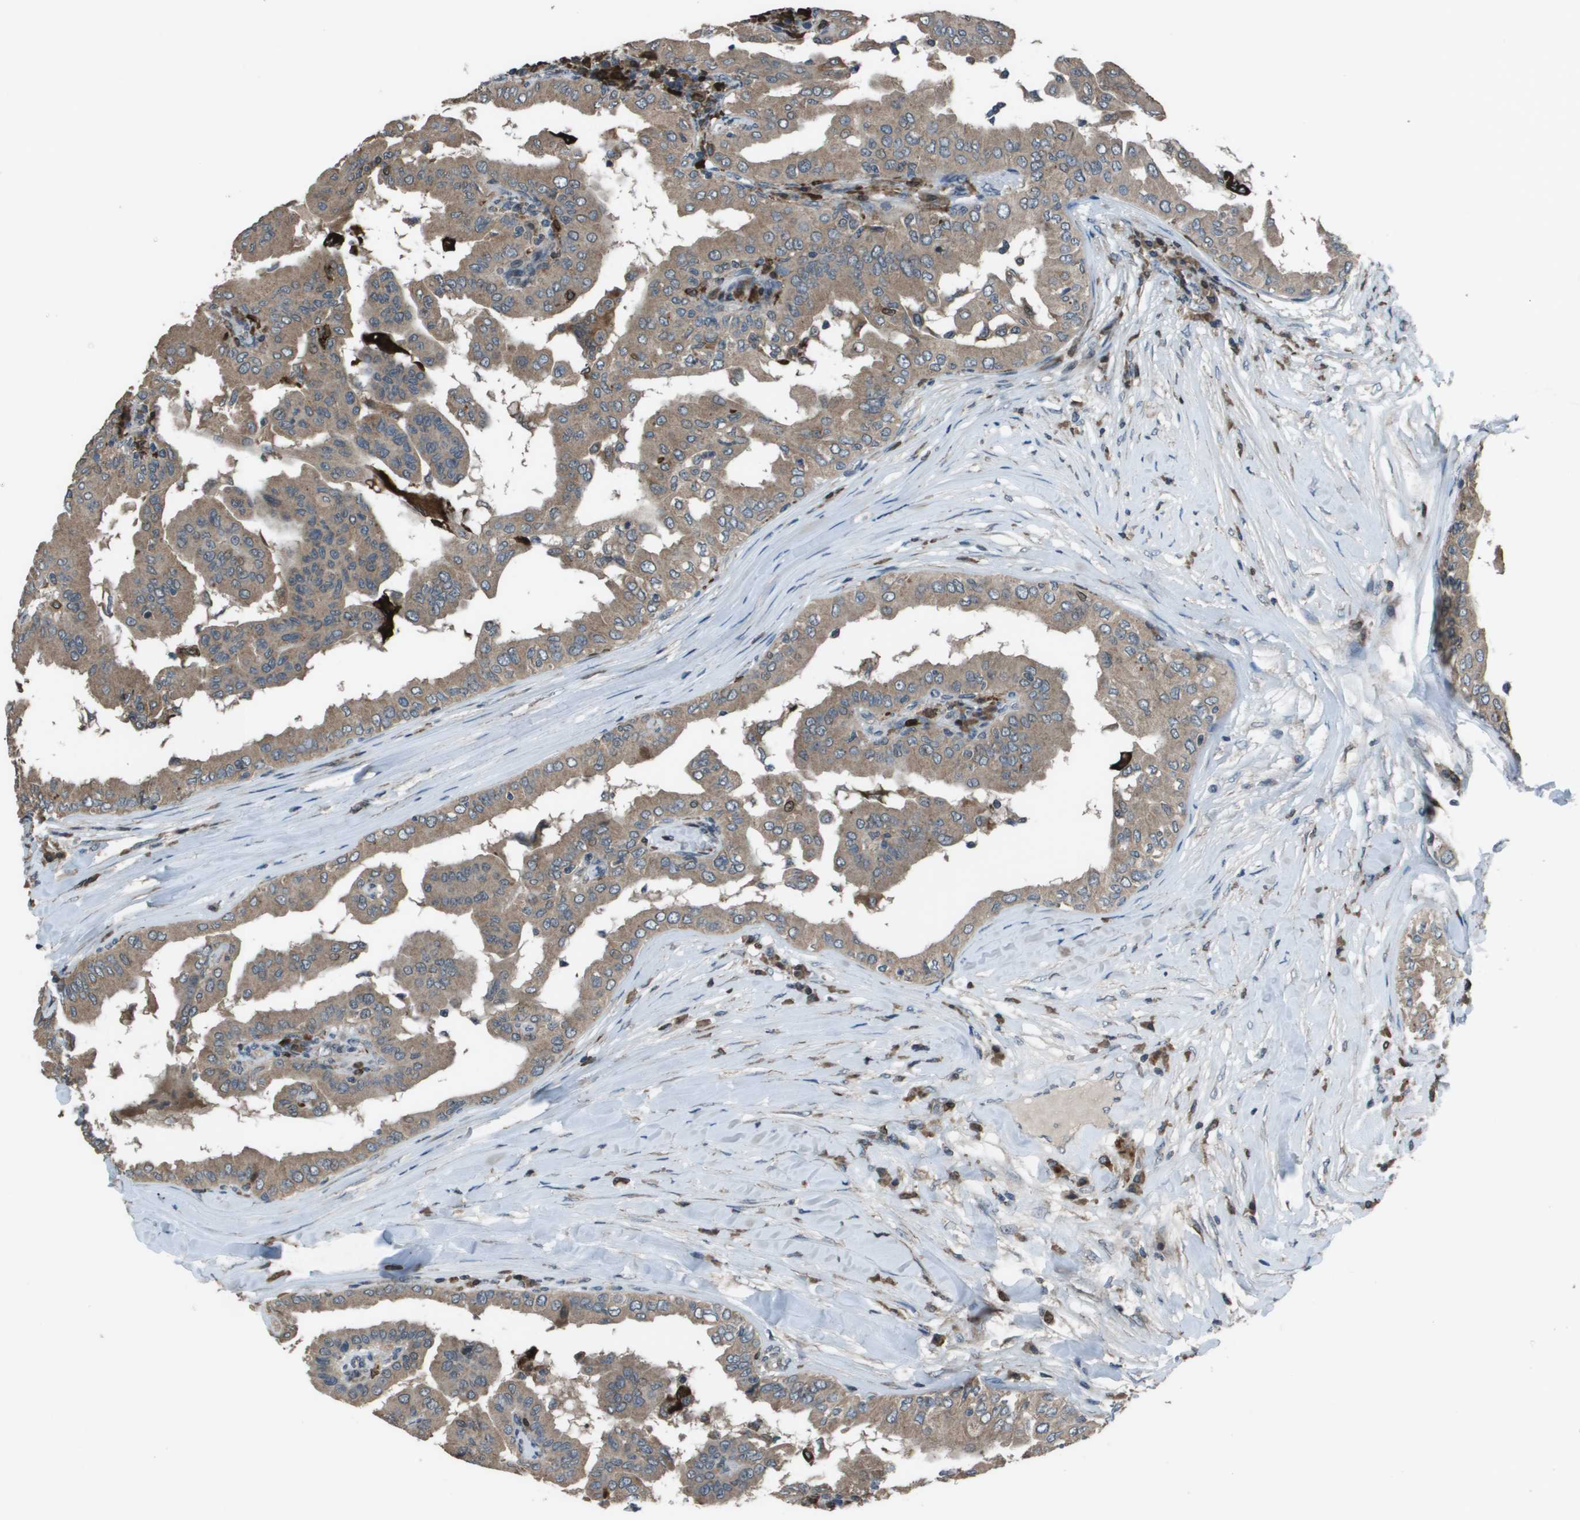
{"staining": {"intensity": "weak", "quantity": ">75%", "location": "cytoplasmic/membranous"}, "tissue": "thyroid cancer", "cell_type": "Tumor cells", "image_type": "cancer", "snomed": [{"axis": "morphology", "description": "Papillary adenocarcinoma, NOS"}, {"axis": "topography", "description": "Thyroid gland"}], "caption": "Brown immunohistochemical staining in thyroid cancer (papillary adenocarcinoma) demonstrates weak cytoplasmic/membranous expression in about >75% of tumor cells. The protein is shown in brown color, while the nuclei are stained blue.", "gene": "GOSR2", "patient": {"sex": "male", "age": 33}}